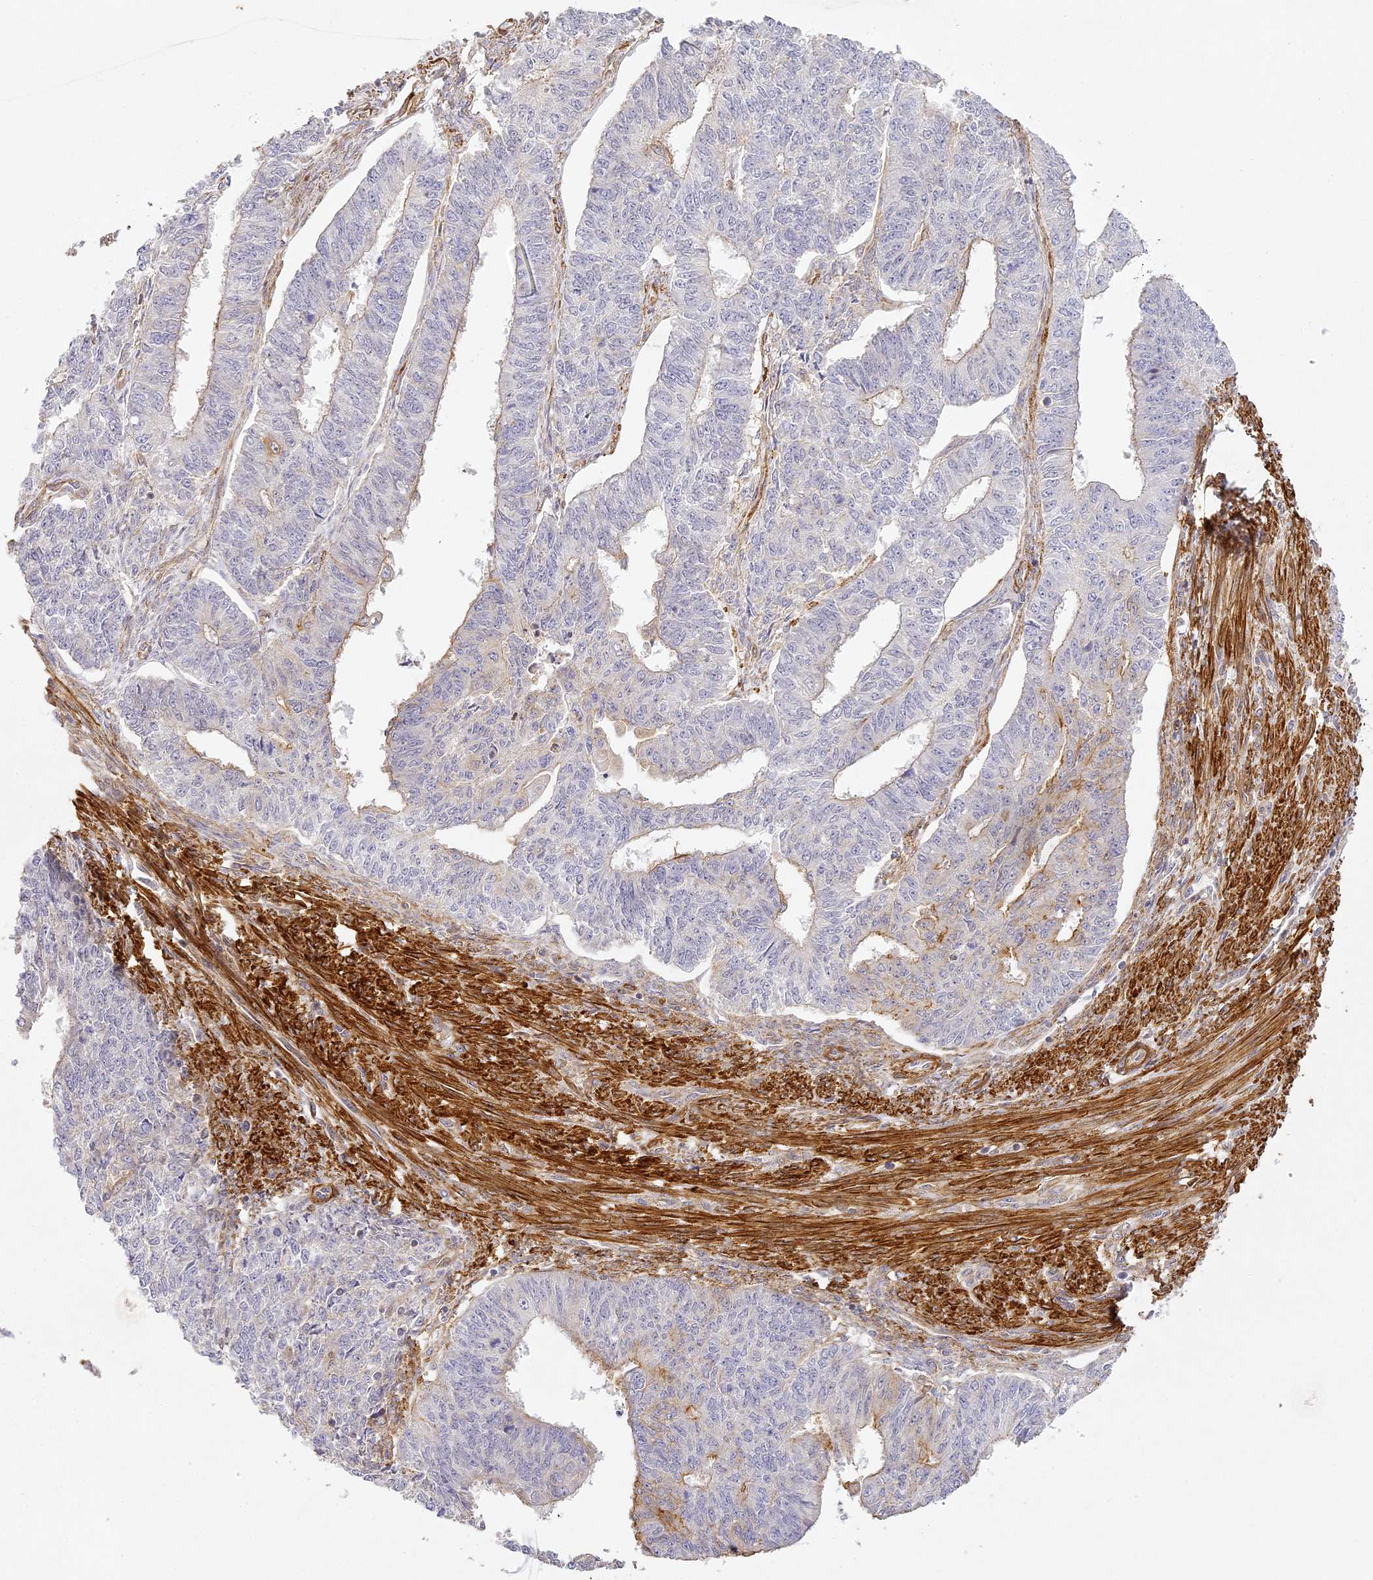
{"staining": {"intensity": "weak", "quantity": "<25%", "location": "cytoplasmic/membranous"}, "tissue": "endometrial cancer", "cell_type": "Tumor cells", "image_type": "cancer", "snomed": [{"axis": "morphology", "description": "Adenocarcinoma, NOS"}, {"axis": "topography", "description": "Endometrium"}], "caption": "Tumor cells show no significant expression in adenocarcinoma (endometrial). (DAB (3,3'-diaminobenzidine) IHC, high magnification).", "gene": "MED28", "patient": {"sex": "female", "age": 32}}